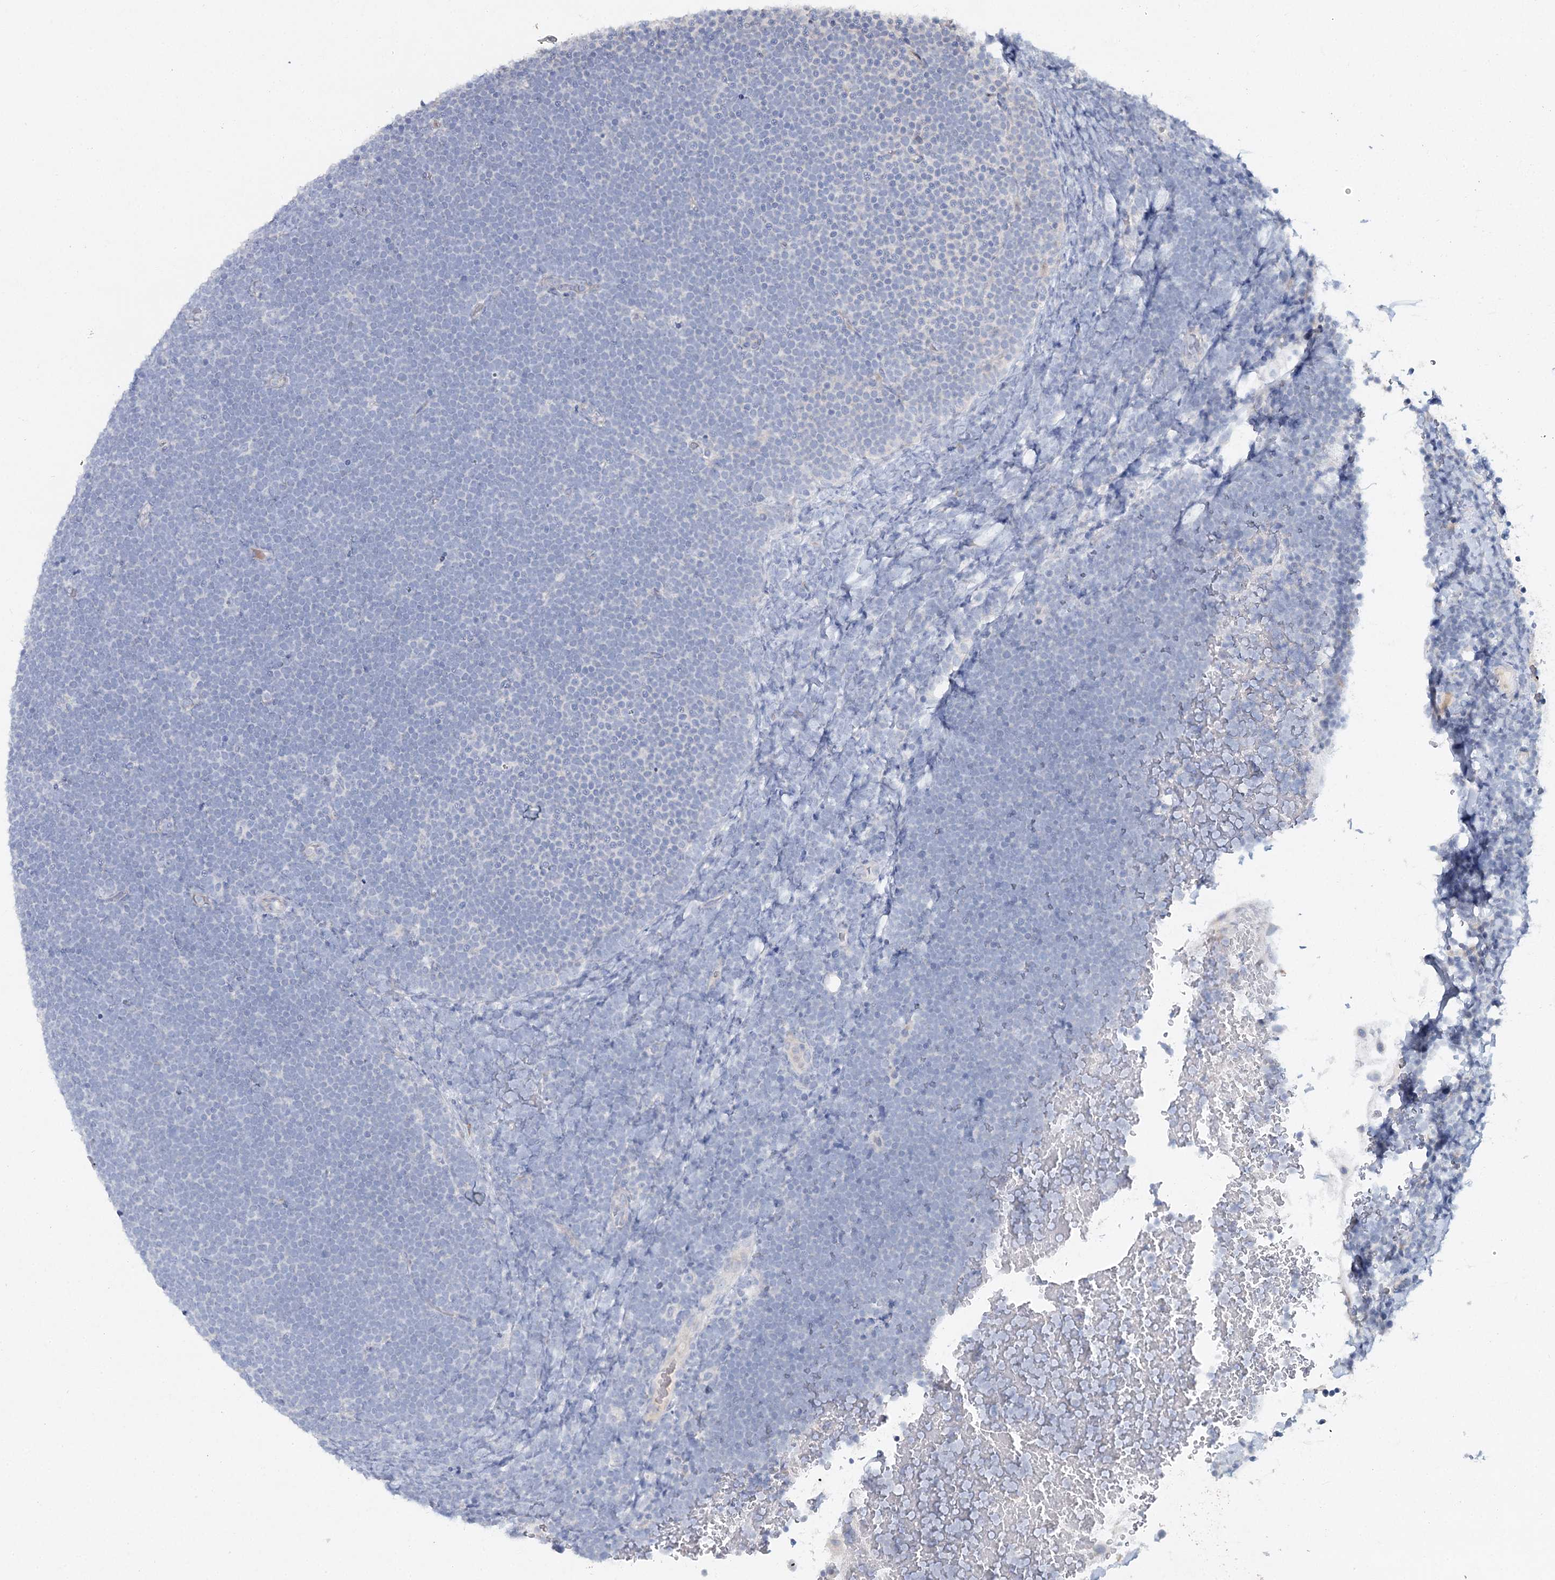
{"staining": {"intensity": "negative", "quantity": "none", "location": "none"}, "tissue": "lymphoma", "cell_type": "Tumor cells", "image_type": "cancer", "snomed": [{"axis": "morphology", "description": "Malignant lymphoma, non-Hodgkin's type, High grade"}, {"axis": "topography", "description": "Lymph node"}], "caption": "IHC of malignant lymphoma, non-Hodgkin's type (high-grade) exhibits no staining in tumor cells.", "gene": "RFX6", "patient": {"sex": "male", "age": 13}}